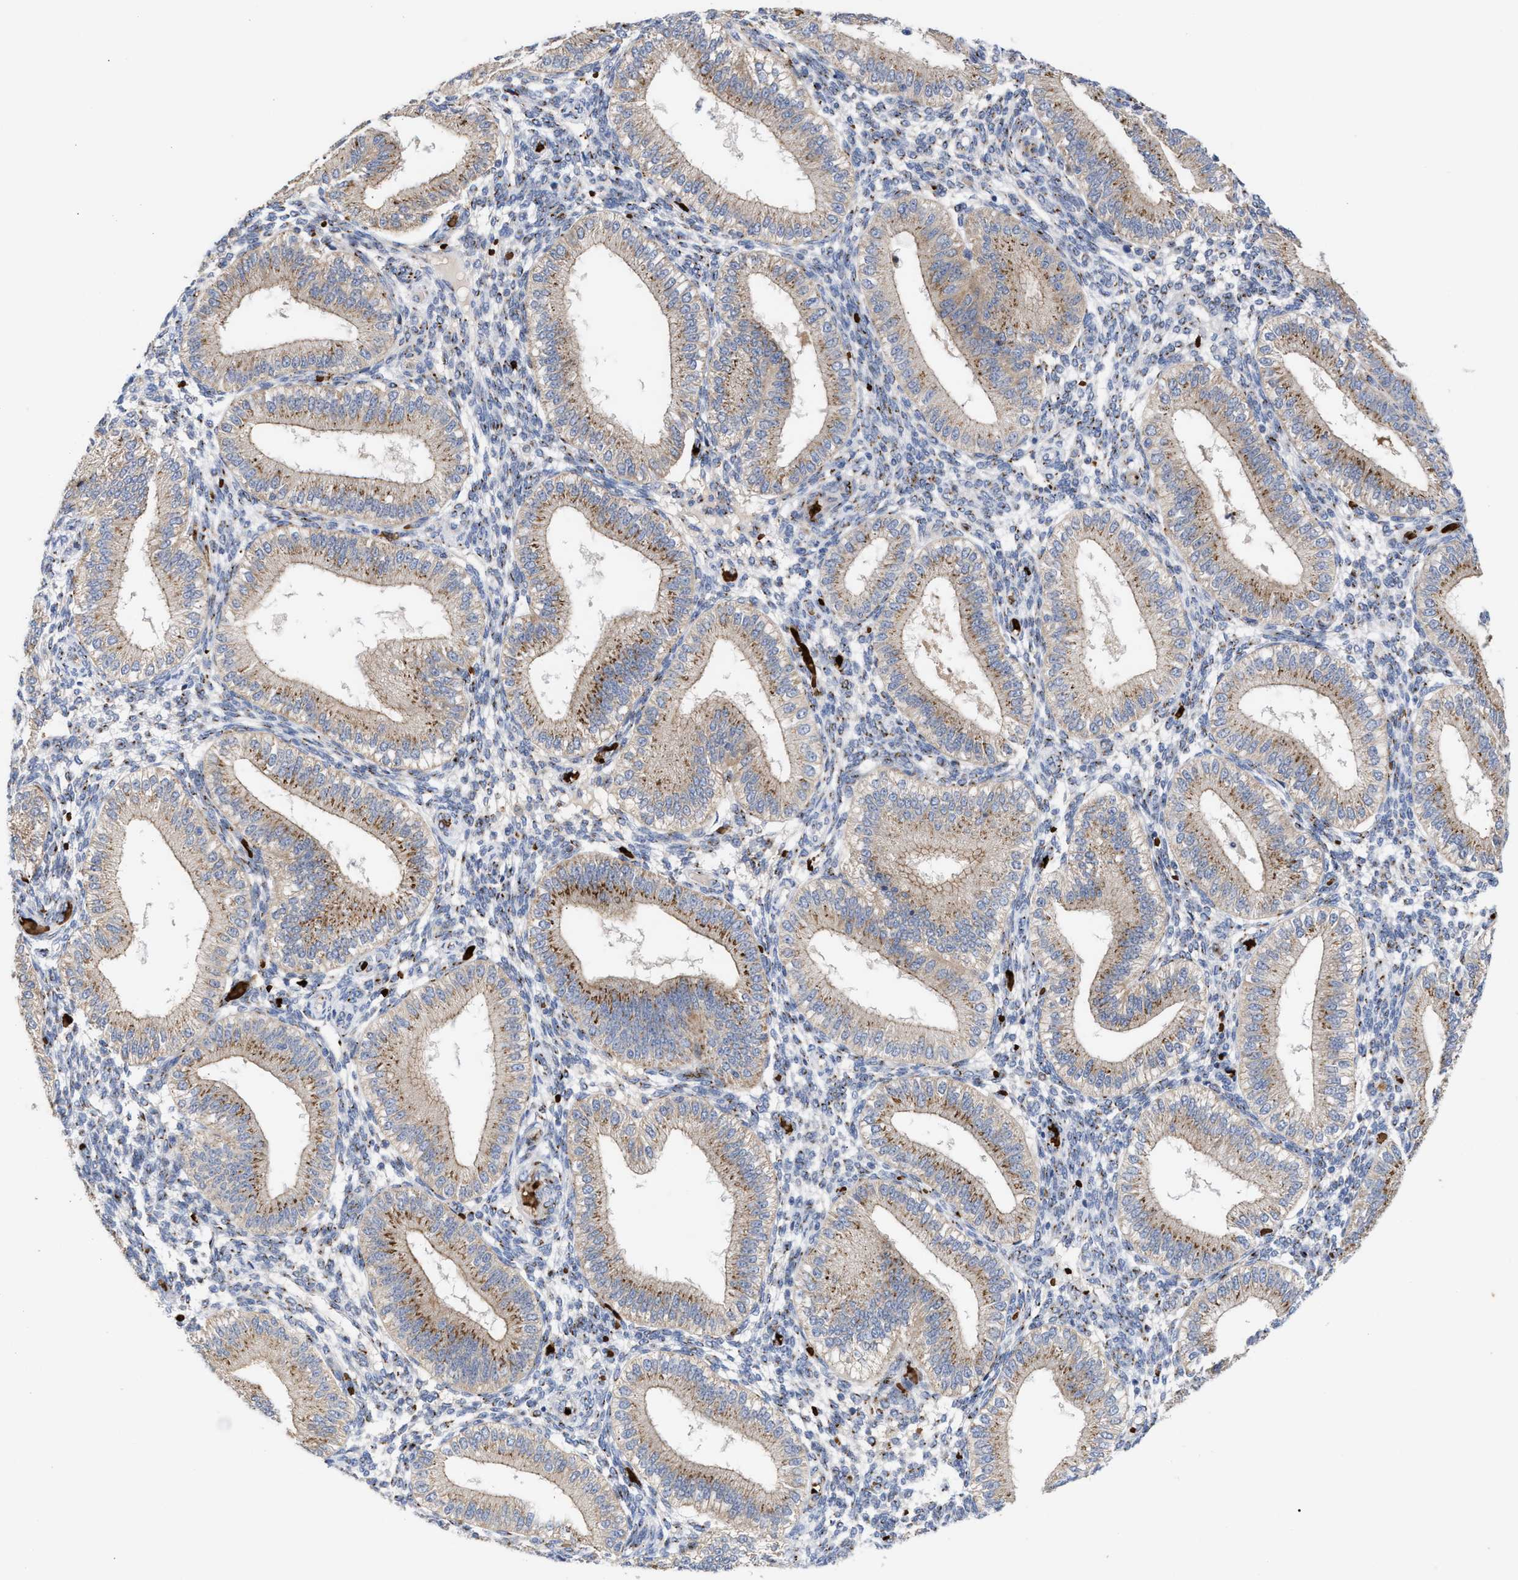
{"staining": {"intensity": "moderate", "quantity": ">75%", "location": "cytoplasmic/membranous"}, "tissue": "endometrium", "cell_type": "Cells in endometrial stroma", "image_type": "normal", "snomed": [{"axis": "morphology", "description": "Normal tissue, NOS"}, {"axis": "topography", "description": "Endometrium"}], "caption": "Protein staining of normal endometrium demonstrates moderate cytoplasmic/membranous staining in about >75% of cells in endometrial stroma. (brown staining indicates protein expression, while blue staining denotes nuclei).", "gene": "CCL2", "patient": {"sex": "female", "age": 39}}